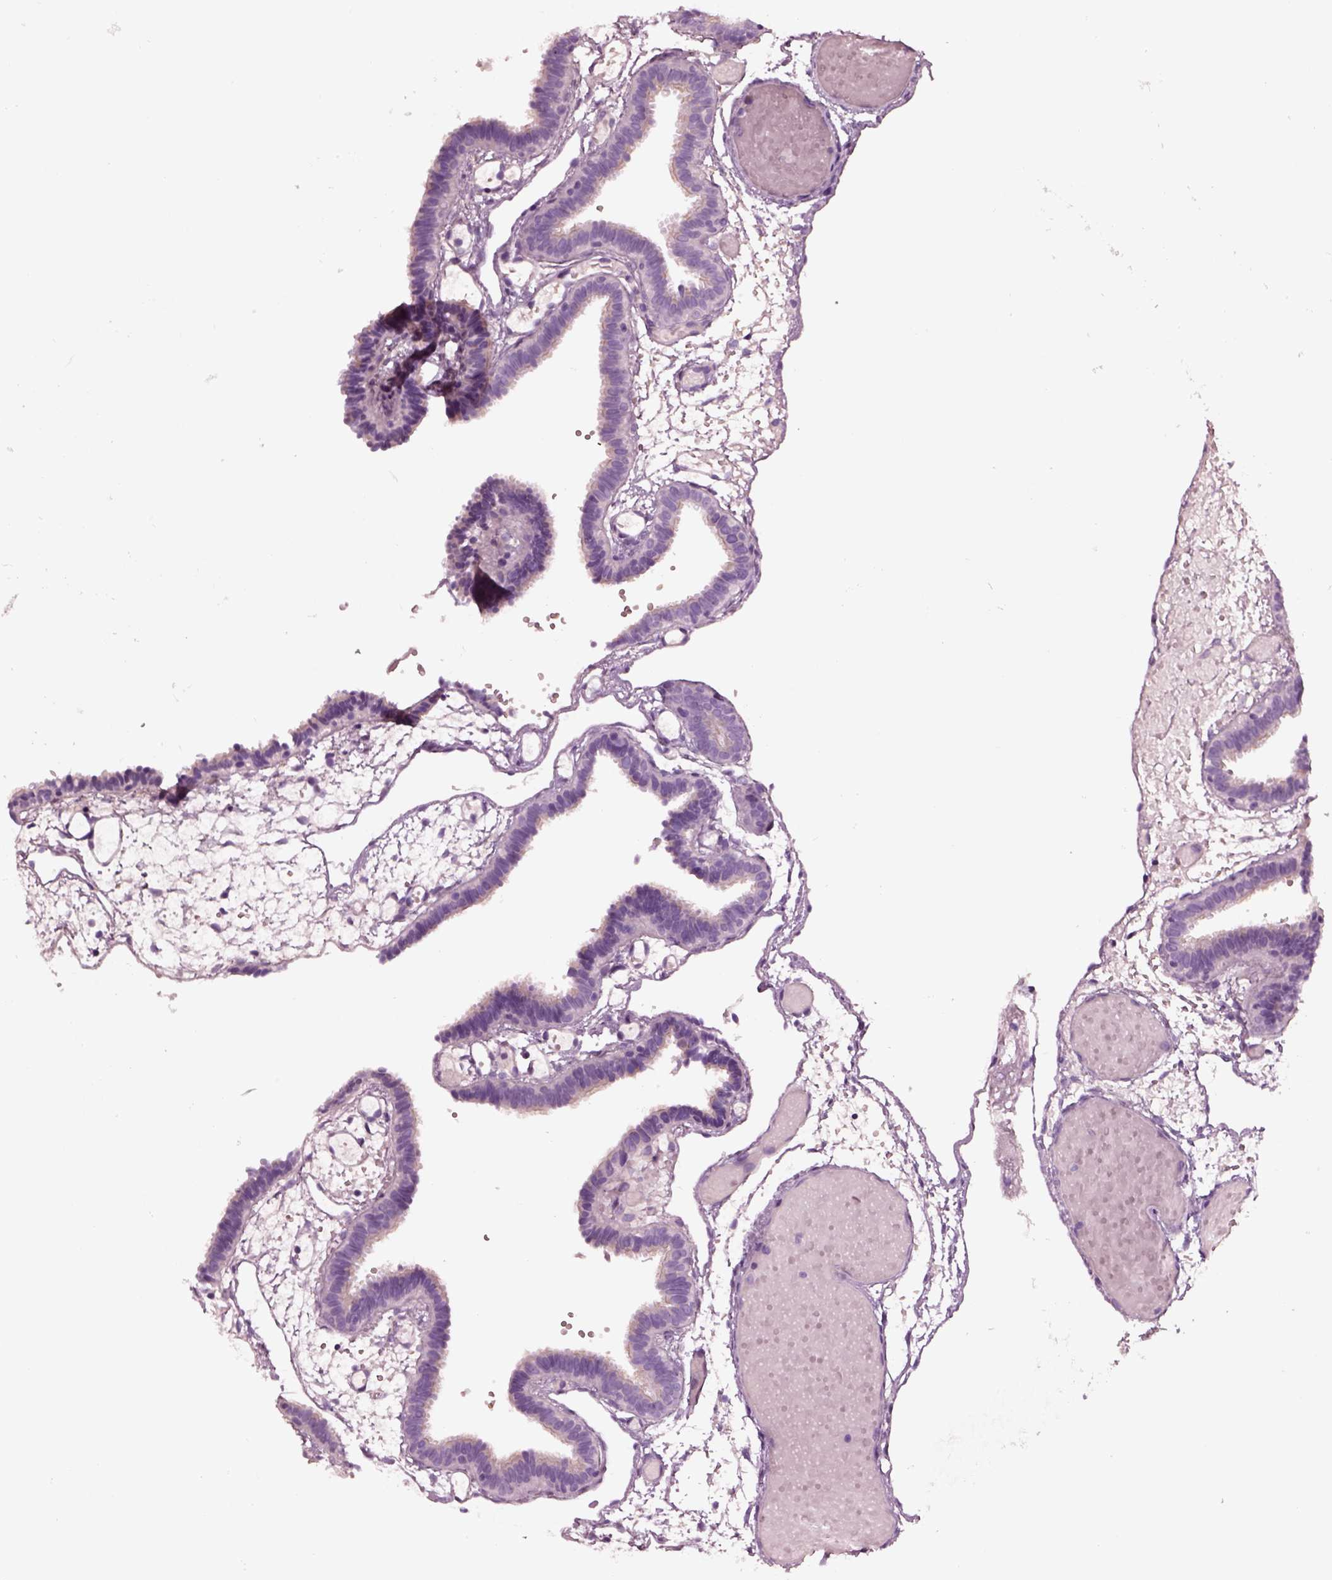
{"staining": {"intensity": "negative", "quantity": "none", "location": "none"}, "tissue": "fallopian tube", "cell_type": "Glandular cells", "image_type": "normal", "snomed": [{"axis": "morphology", "description": "Normal tissue, NOS"}, {"axis": "topography", "description": "Fallopian tube"}], "caption": "Immunohistochemistry (IHC) photomicrograph of unremarkable fallopian tube: fallopian tube stained with DAB displays no significant protein positivity in glandular cells. The staining is performed using DAB brown chromogen with nuclei counter-stained in using hematoxylin.", "gene": "NMRK2", "patient": {"sex": "female", "age": 37}}